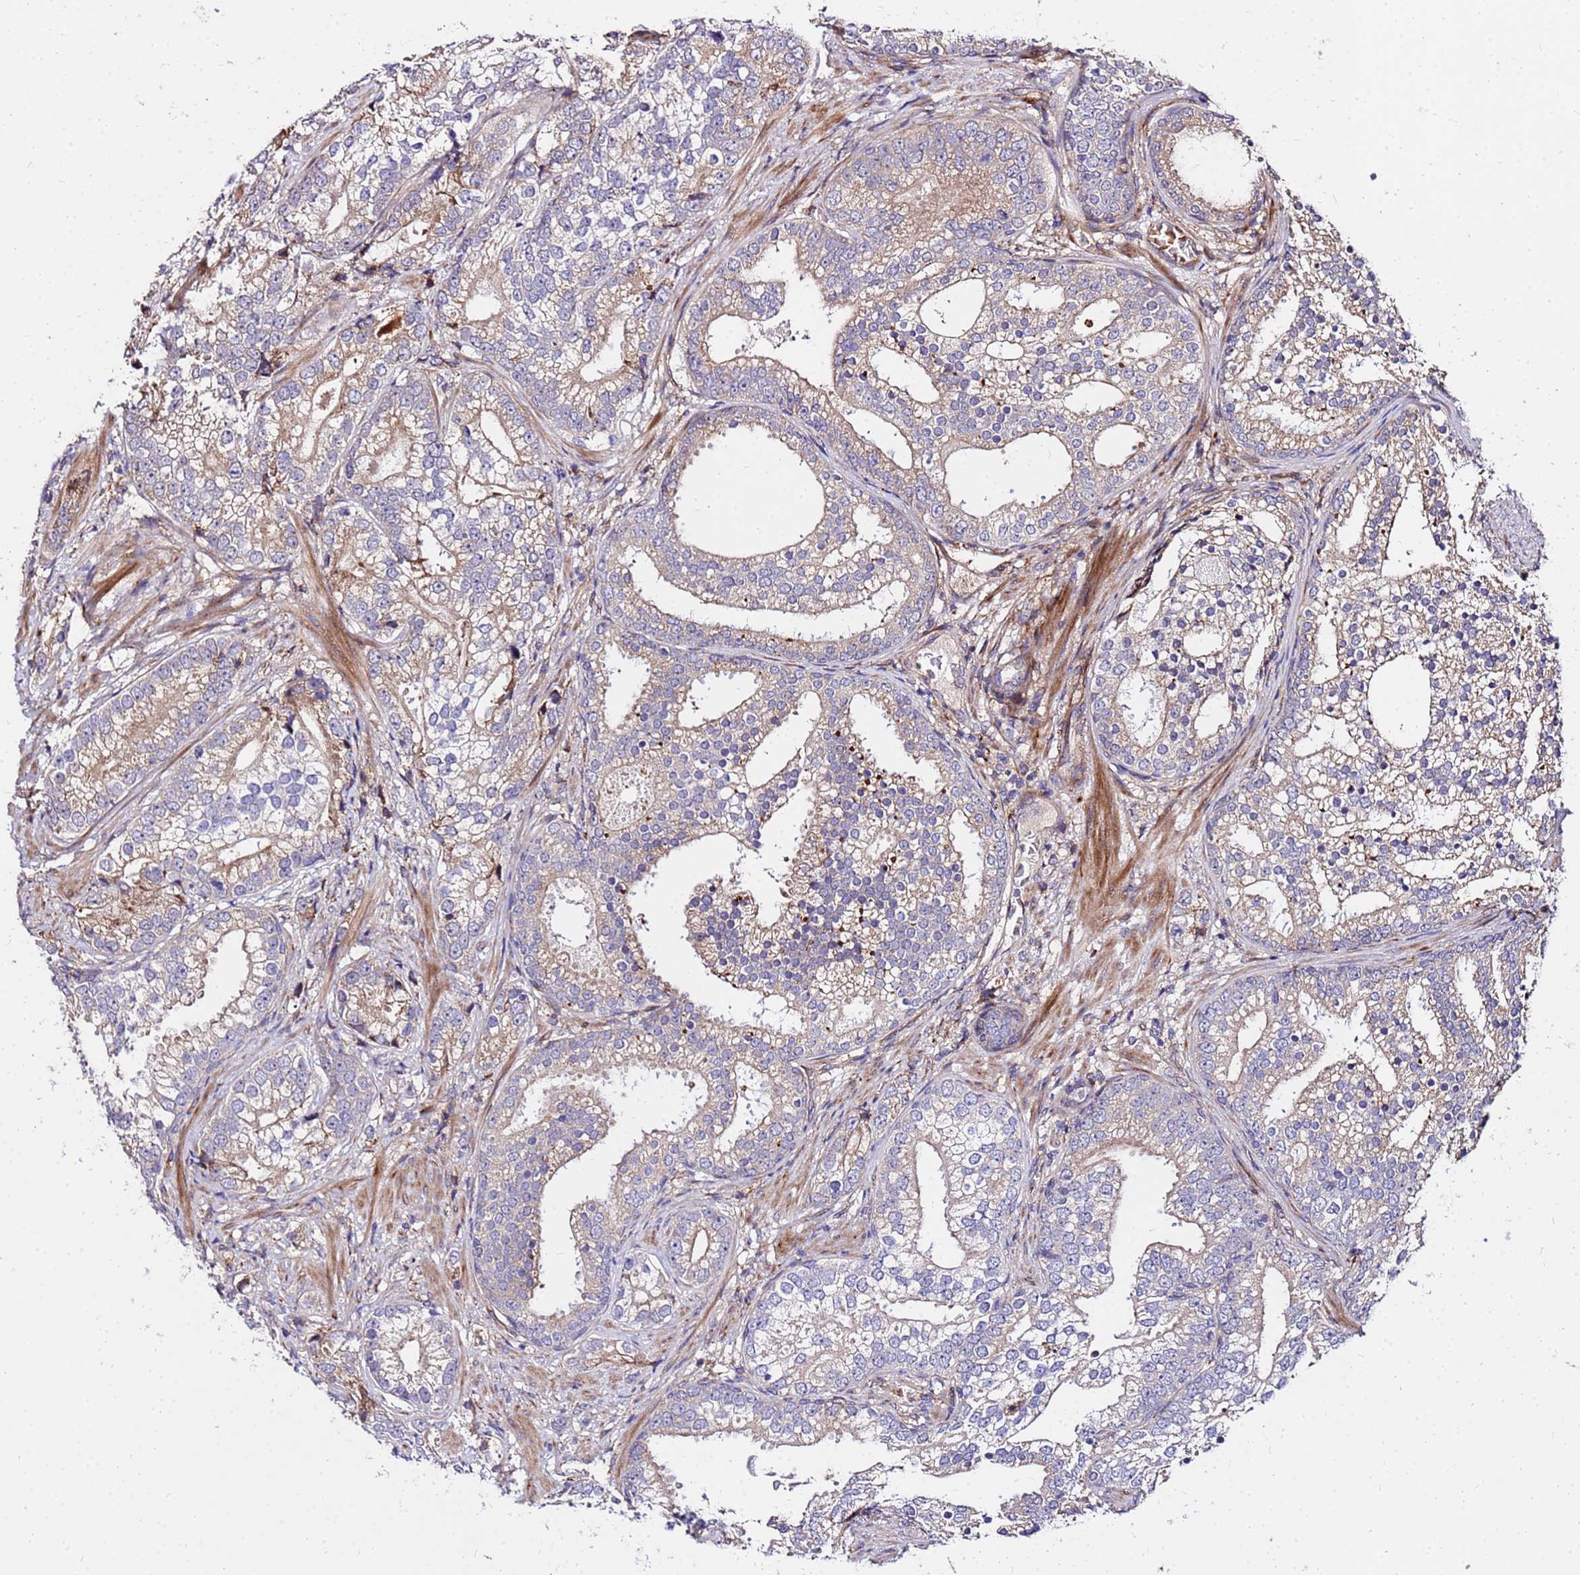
{"staining": {"intensity": "moderate", "quantity": "25%-75%", "location": "cytoplasmic/membranous"}, "tissue": "prostate cancer", "cell_type": "Tumor cells", "image_type": "cancer", "snomed": [{"axis": "morphology", "description": "Adenocarcinoma, High grade"}, {"axis": "topography", "description": "Prostate"}], "caption": "Immunohistochemical staining of human high-grade adenocarcinoma (prostate) demonstrates moderate cytoplasmic/membranous protein positivity in approximately 25%-75% of tumor cells.", "gene": "WWC2", "patient": {"sex": "male", "age": 75}}